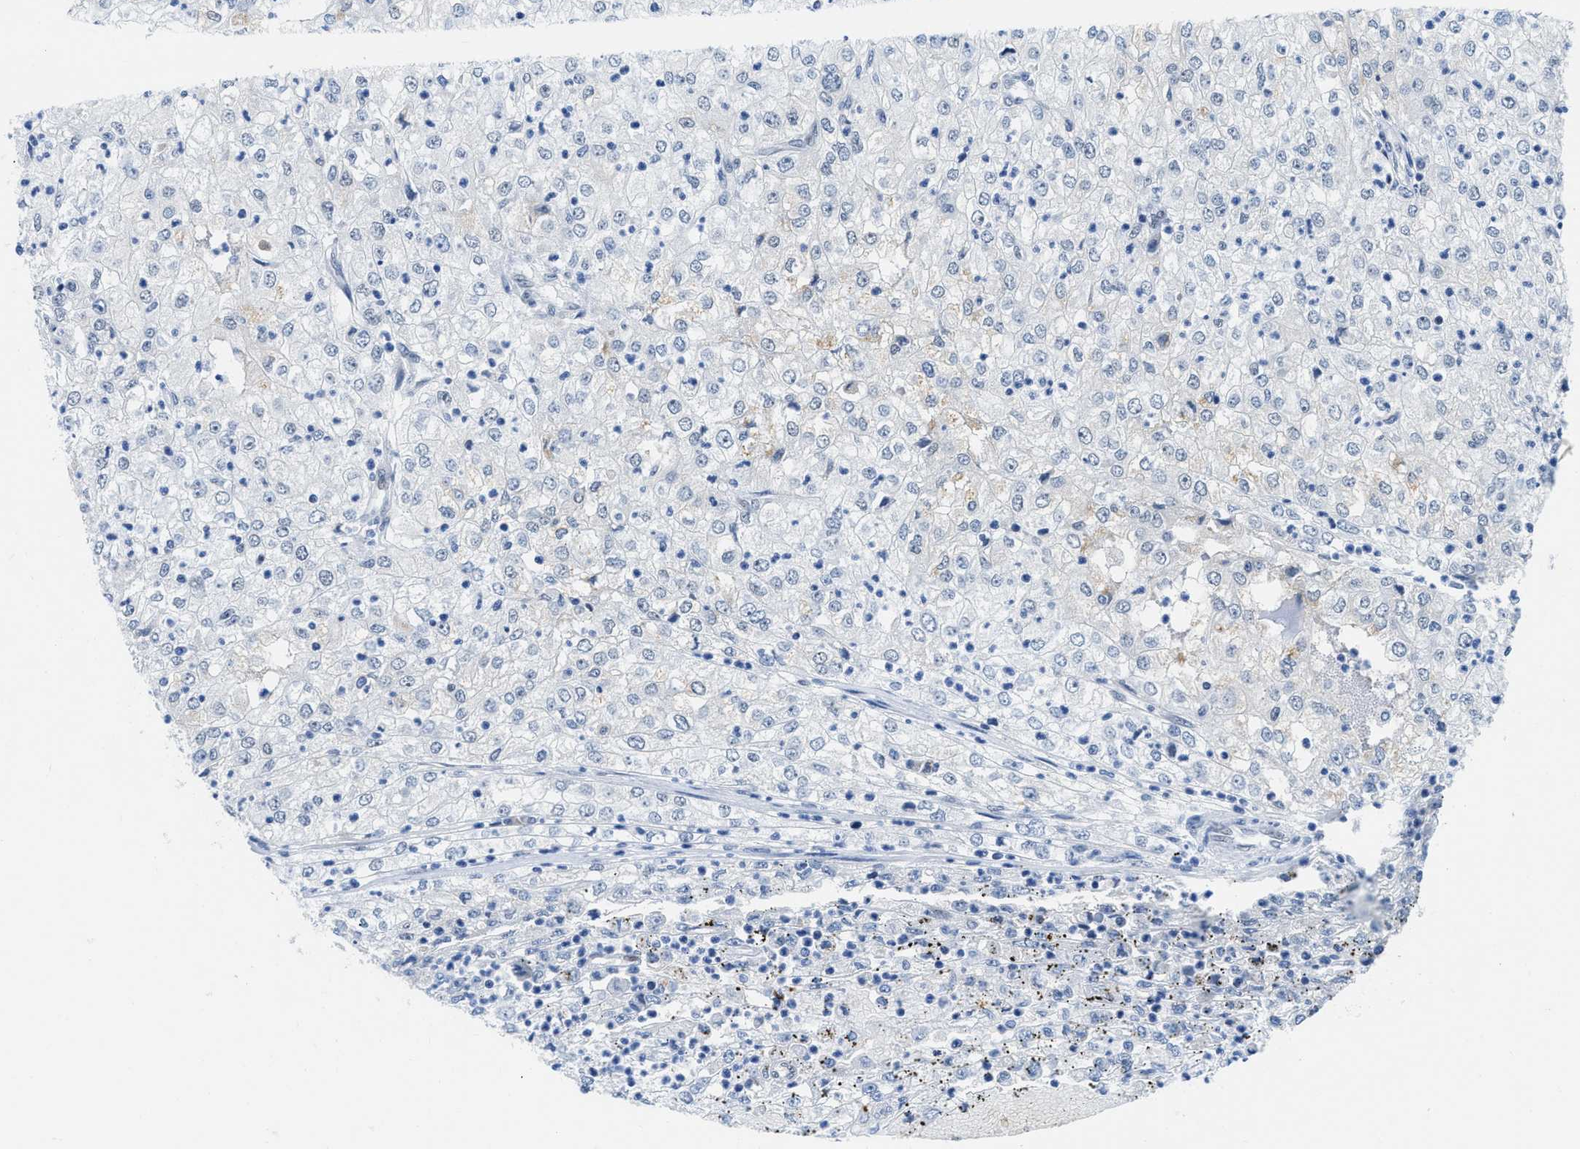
{"staining": {"intensity": "negative", "quantity": "none", "location": "none"}, "tissue": "renal cancer", "cell_type": "Tumor cells", "image_type": "cancer", "snomed": [{"axis": "morphology", "description": "Adenocarcinoma, NOS"}, {"axis": "topography", "description": "Kidney"}], "caption": "Tumor cells are negative for brown protein staining in adenocarcinoma (renal).", "gene": "SMARCAD1", "patient": {"sex": "female", "age": 54}}